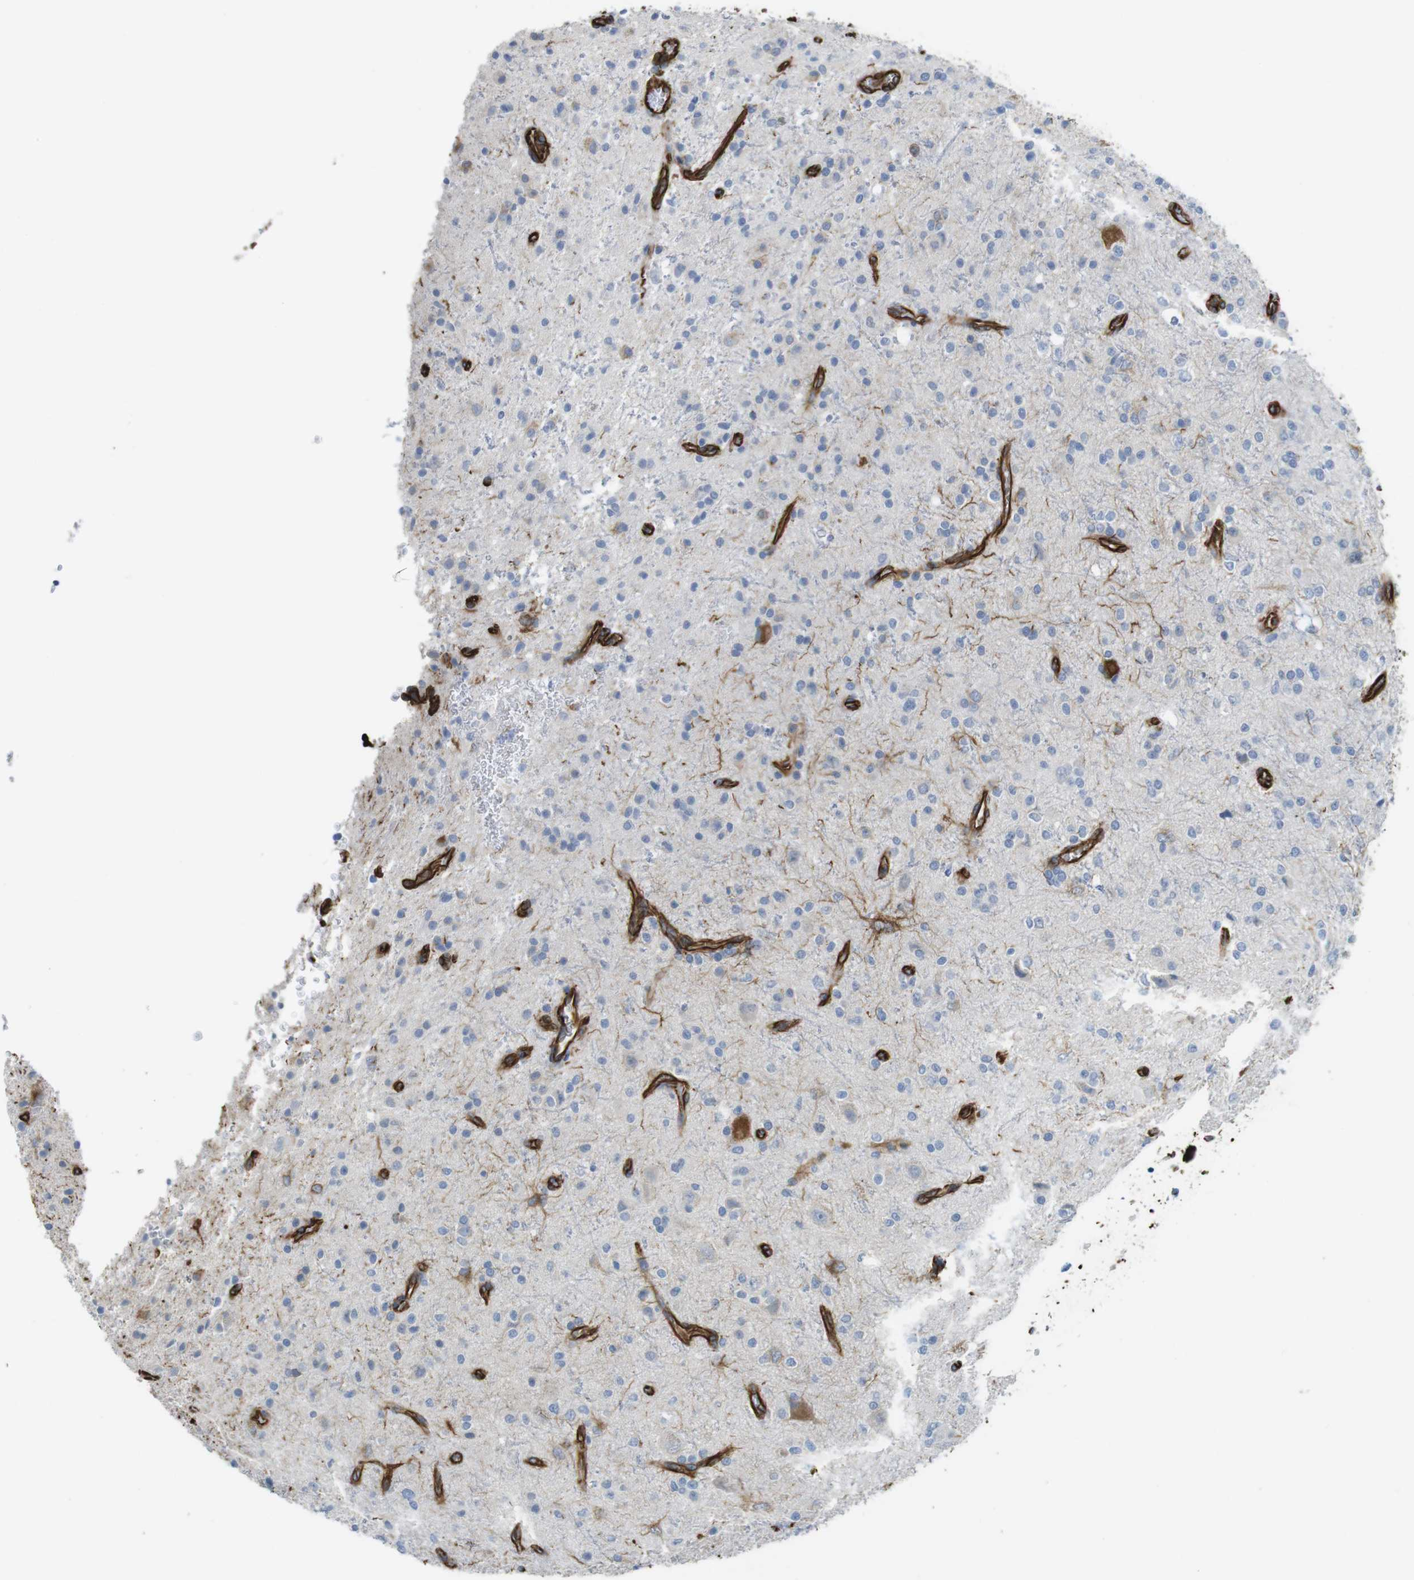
{"staining": {"intensity": "weak", "quantity": "<25%", "location": "cytoplasmic/membranous"}, "tissue": "glioma", "cell_type": "Tumor cells", "image_type": "cancer", "snomed": [{"axis": "morphology", "description": "Glioma, malignant, High grade"}, {"axis": "topography", "description": "Brain"}], "caption": "IHC photomicrograph of human glioma stained for a protein (brown), which displays no staining in tumor cells.", "gene": "RALGPS1", "patient": {"sex": "male", "age": 47}}